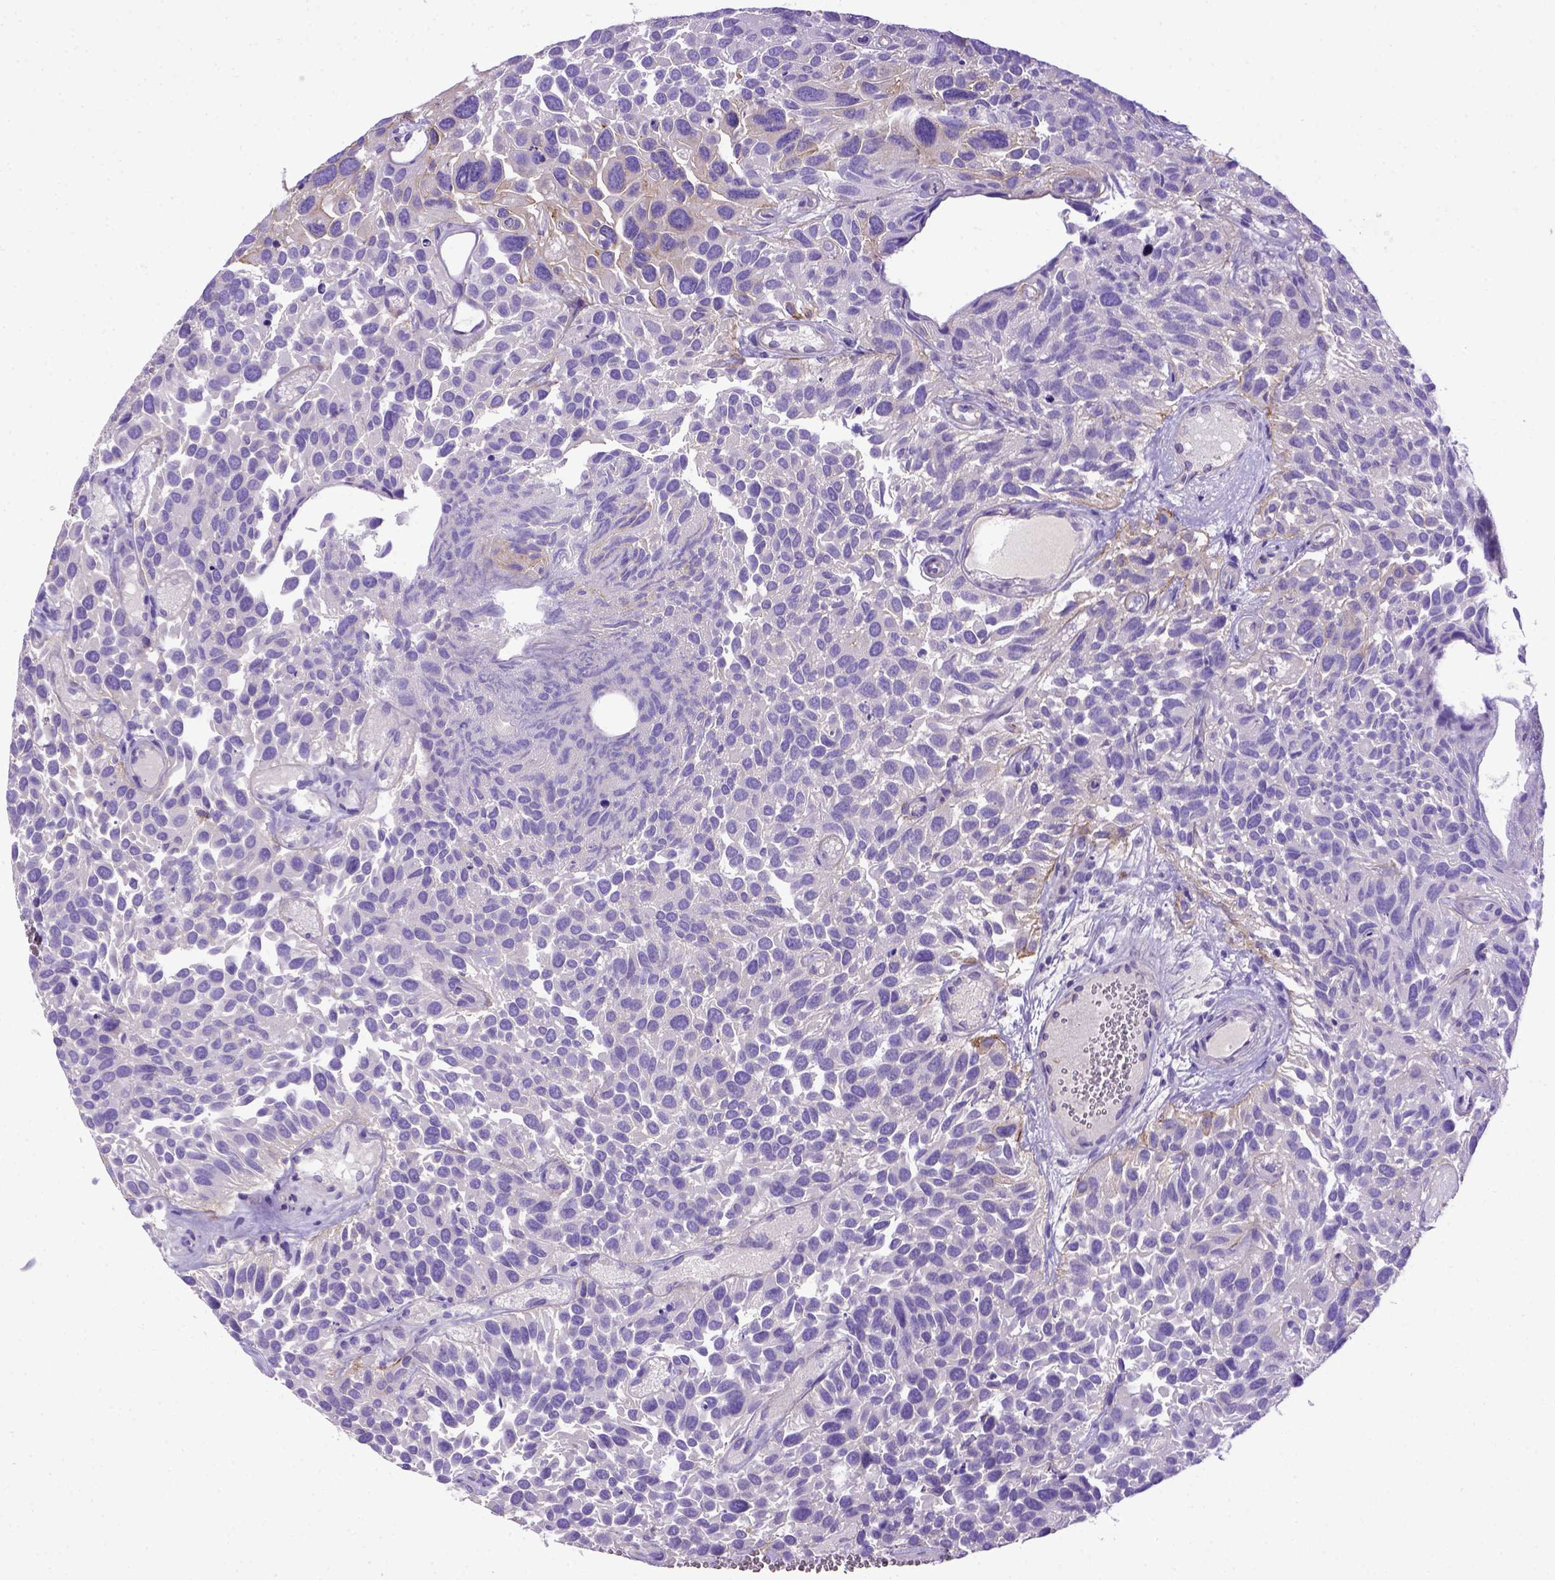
{"staining": {"intensity": "negative", "quantity": "none", "location": "none"}, "tissue": "urothelial cancer", "cell_type": "Tumor cells", "image_type": "cancer", "snomed": [{"axis": "morphology", "description": "Urothelial carcinoma, Low grade"}, {"axis": "topography", "description": "Urinary bladder"}], "caption": "A histopathology image of human low-grade urothelial carcinoma is negative for staining in tumor cells.", "gene": "ADAM12", "patient": {"sex": "female", "age": 69}}